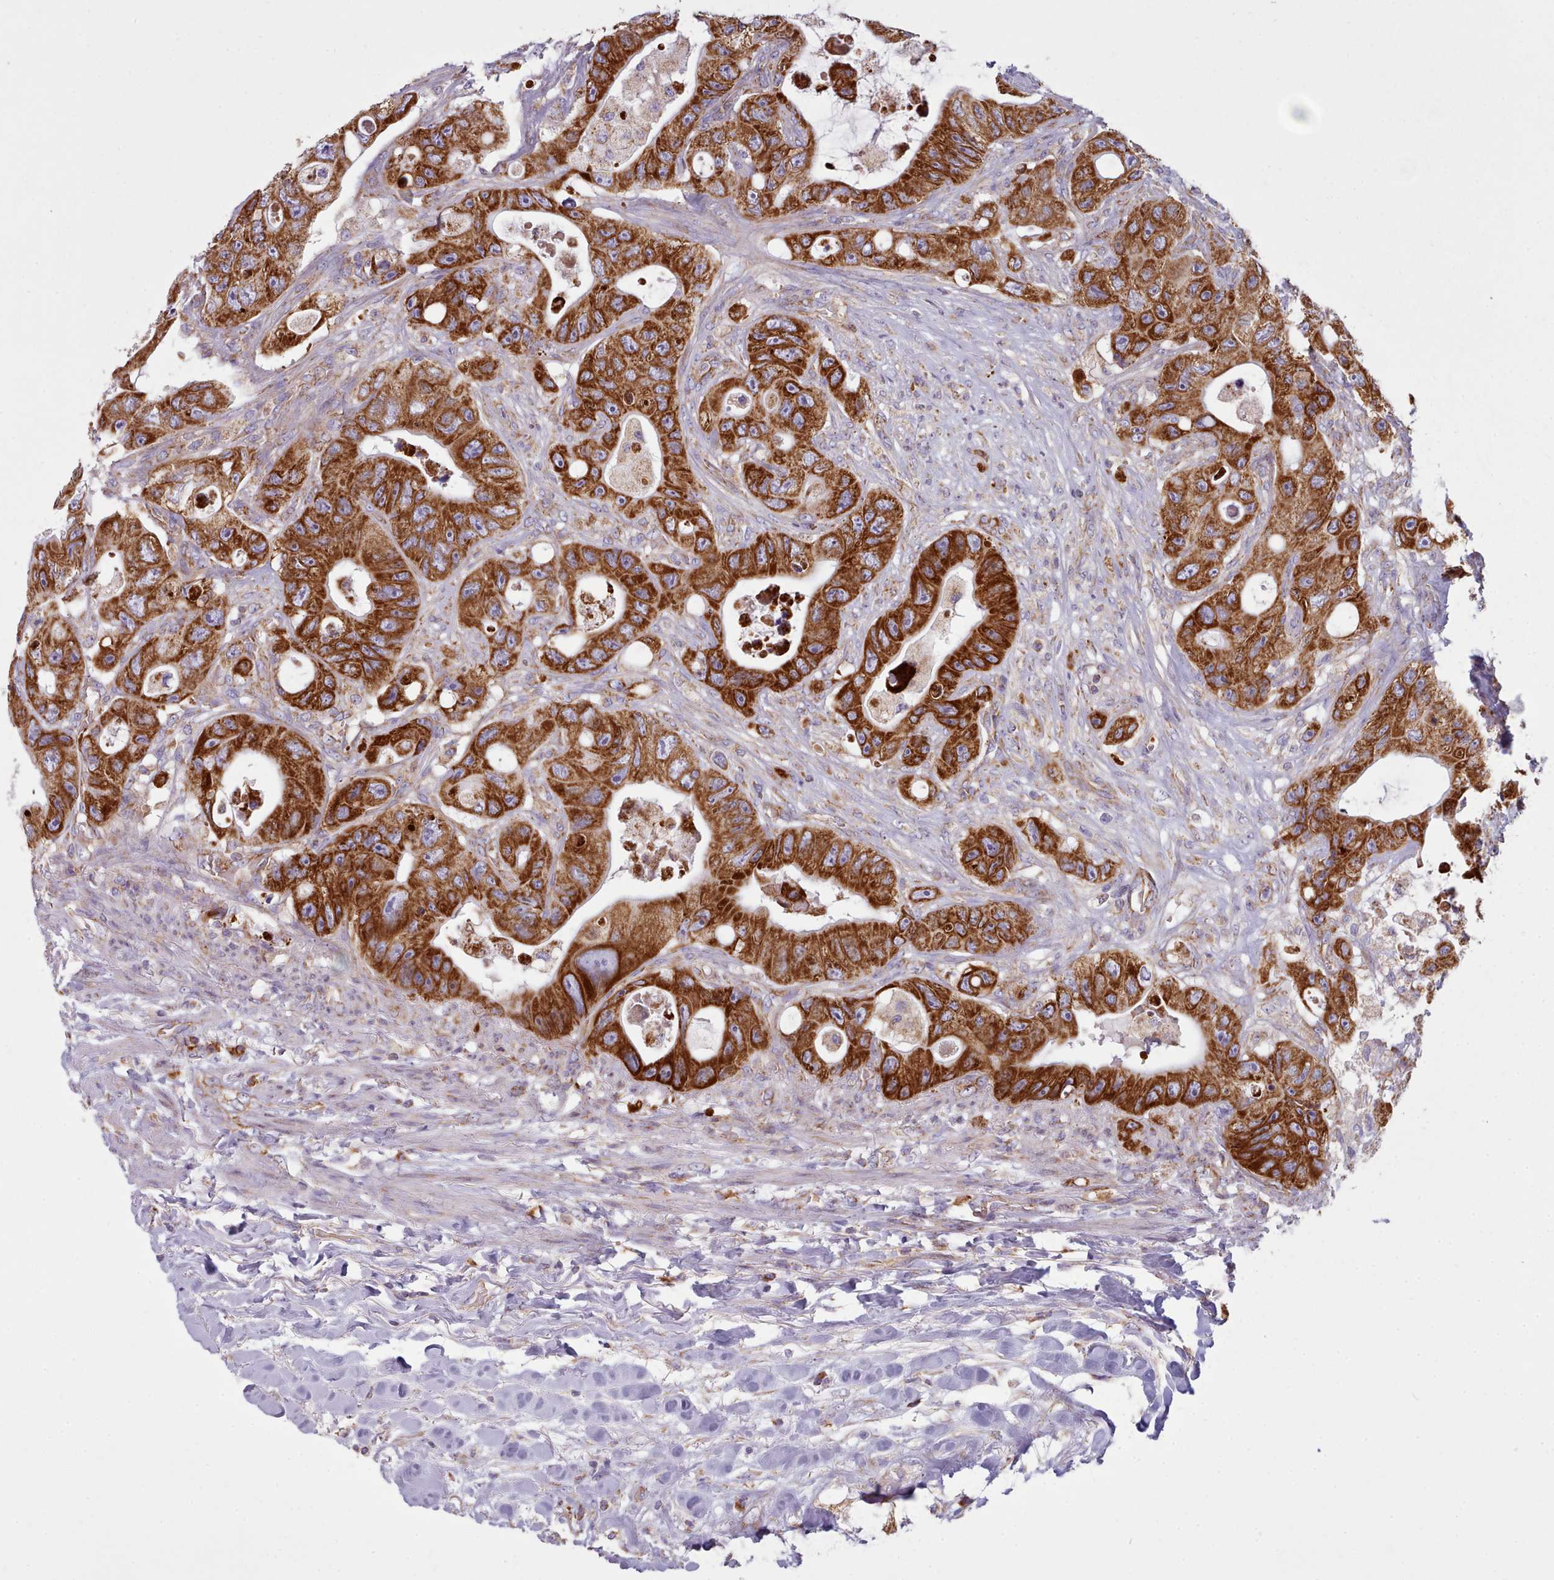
{"staining": {"intensity": "strong", "quantity": ">75%", "location": "cytoplasmic/membranous"}, "tissue": "colorectal cancer", "cell_type": "Tumor cells", "image_type": "cancer", "snomed": [{"axis": "morphology", "description": "Adenocarcinoma, NOS"}, {"axis": "topography", "description": "Colon"}], "caption": "This is an image of immunohistochemistry staining of colorectal cancer (adenocarcinoma), which shows strong staining in the cytoplasmic/membranous of tumor cells.", "gene": "SRP54", "patient": {"sex": "female", "age": 46}}